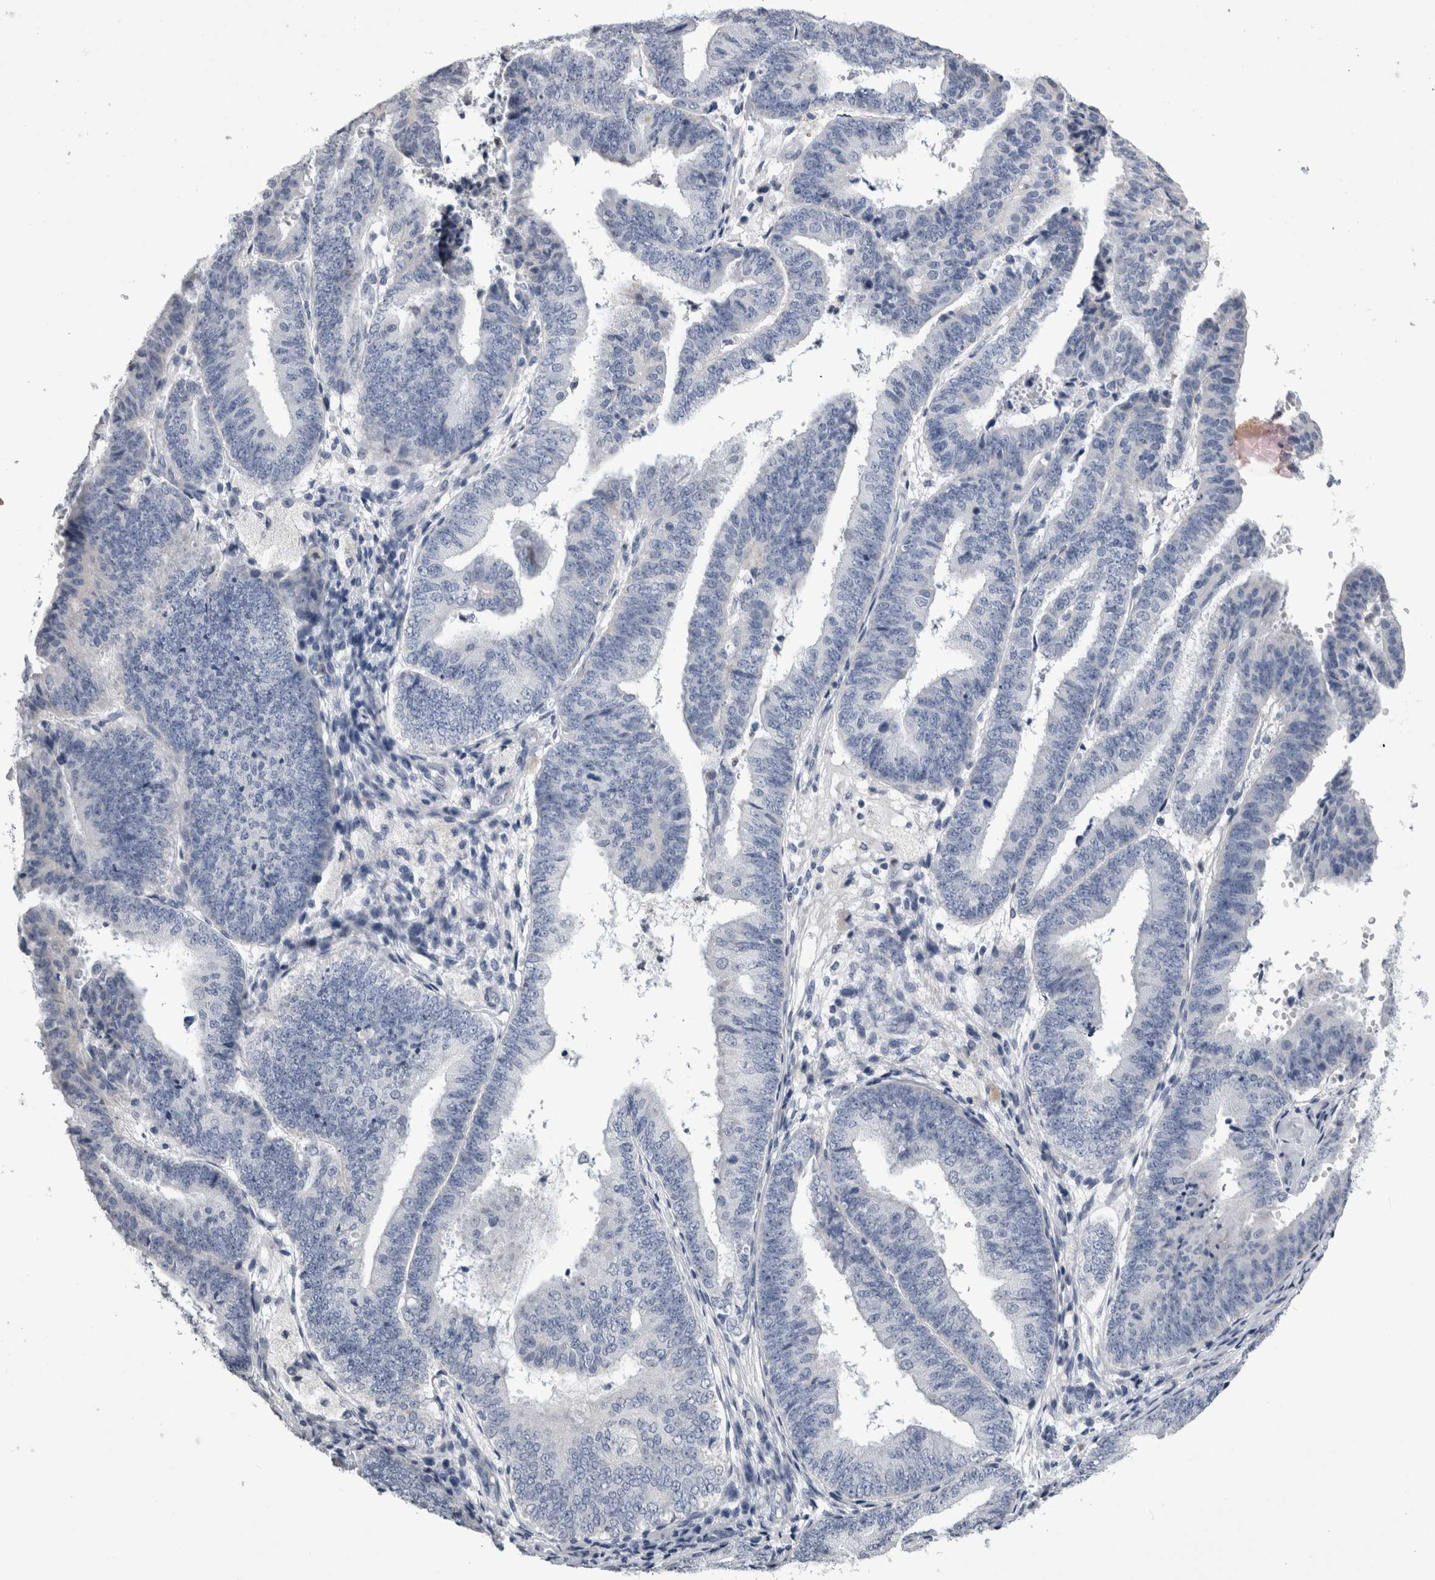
{"staining": {"intensity": "negative", "quantity": "none", "location": "none"}, "tissue": "endometrial cancer", "cell_type": "Tumor cells", "image_type": "cancer", "snomed": [{"axis": "morphology", "description": "Adenocarcinoma, NOS"}, {"axis": "topography", "description": "Endometrium"}], "caption": "Tumor cells are negative for brown protein staining in adenocarcinoma (endometrial).", "gene": "ALDH8A1", "patient": {"sex": "female", "age": 63}}